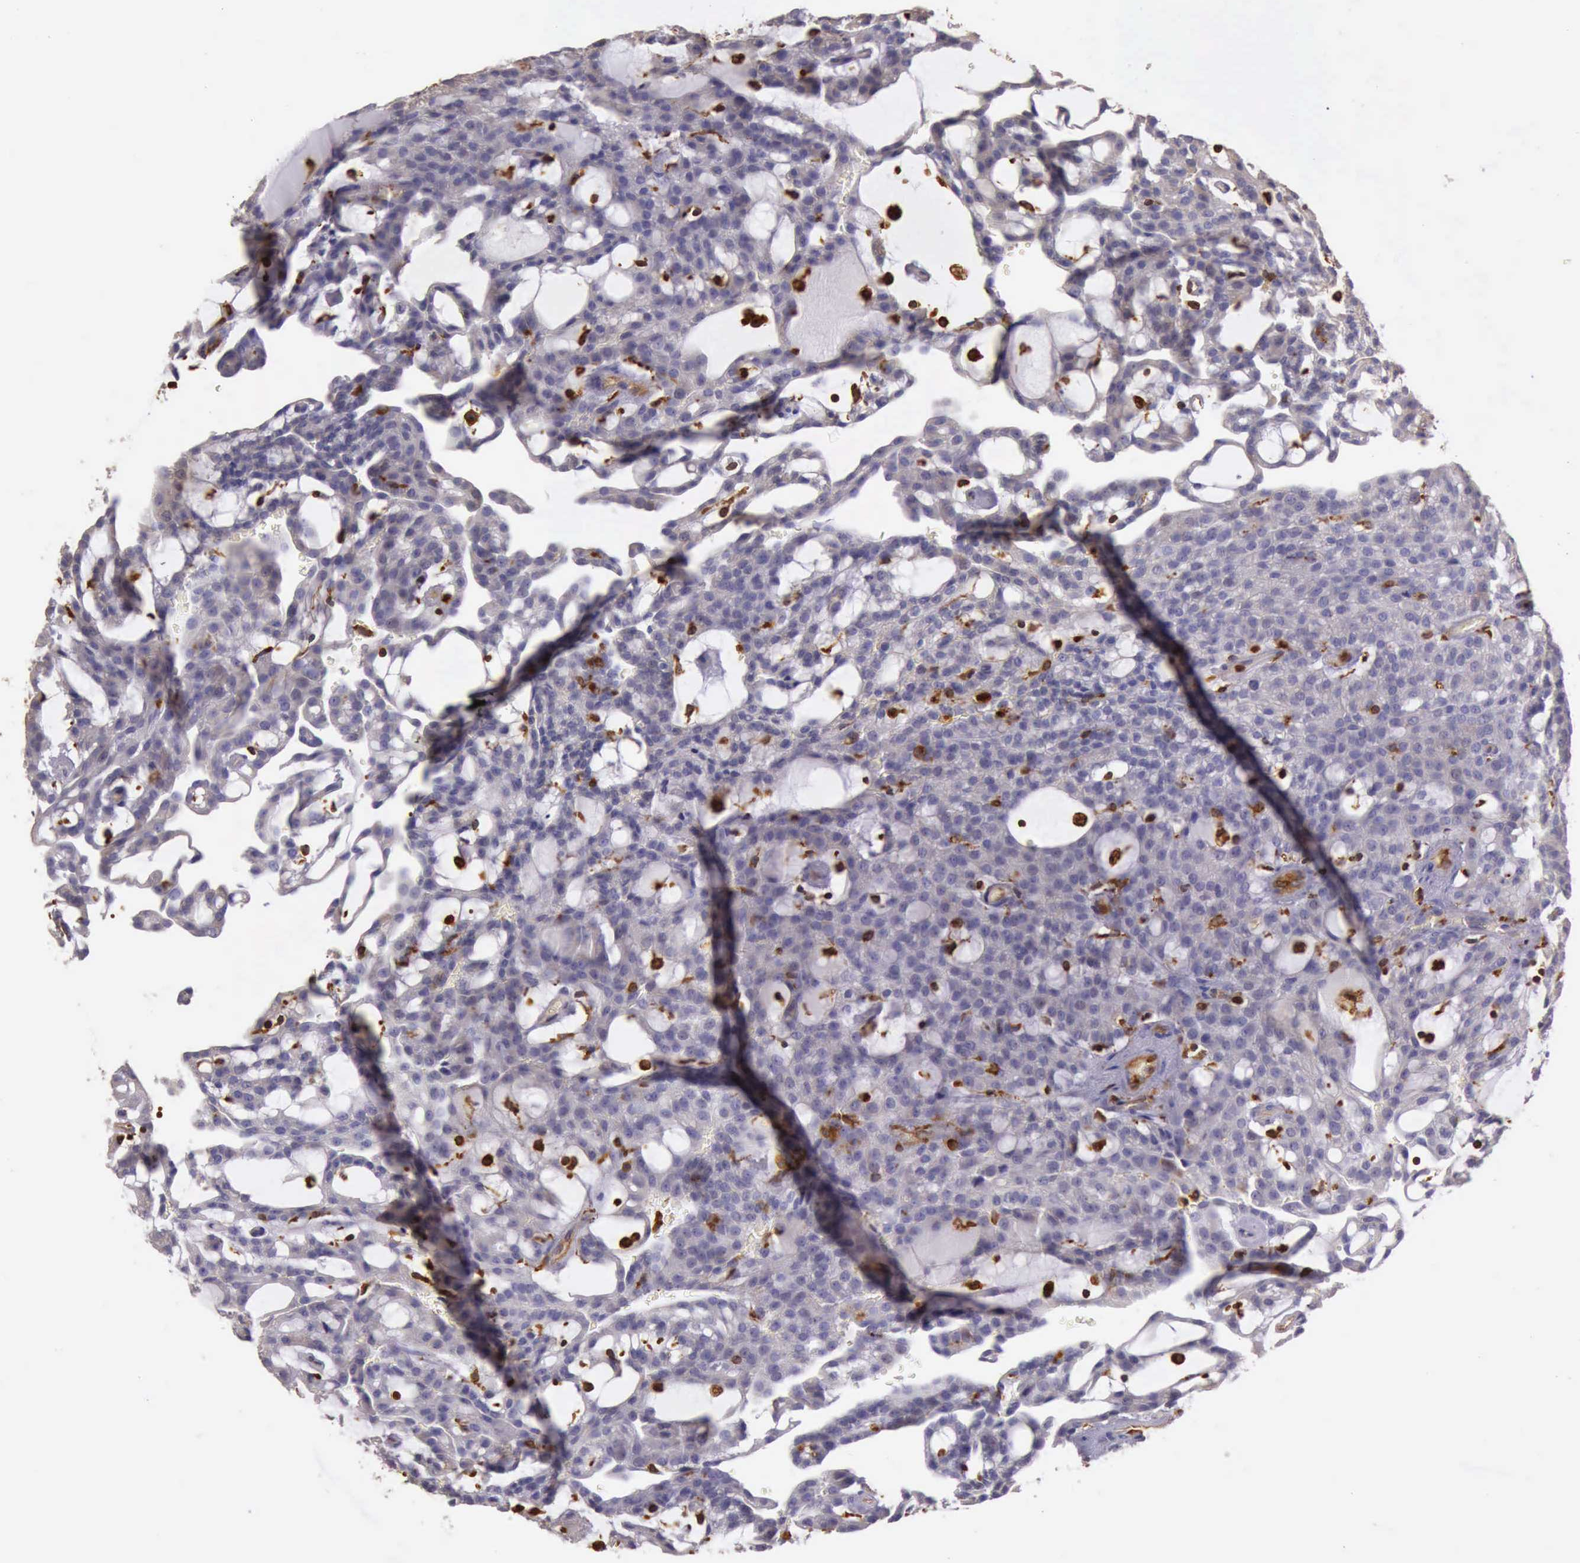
{"staining": {"intensity": "negative", "quantity": "none", "location": "none"}, "tissue": "renal cancer", "cell_type": "Tumor cells", "image_type": "cancer", "snomed": [{"axis": "morphology", "description": "Adenocarcinoma, NOS"}, {"axis": "topography", "description": "Kidney"}], "caption": "Tumor cells show no significant protein staining in renal adenocarcinoma.", "gene": "ARHGAP4", "patient": {"sex": "male", "age": 63}}